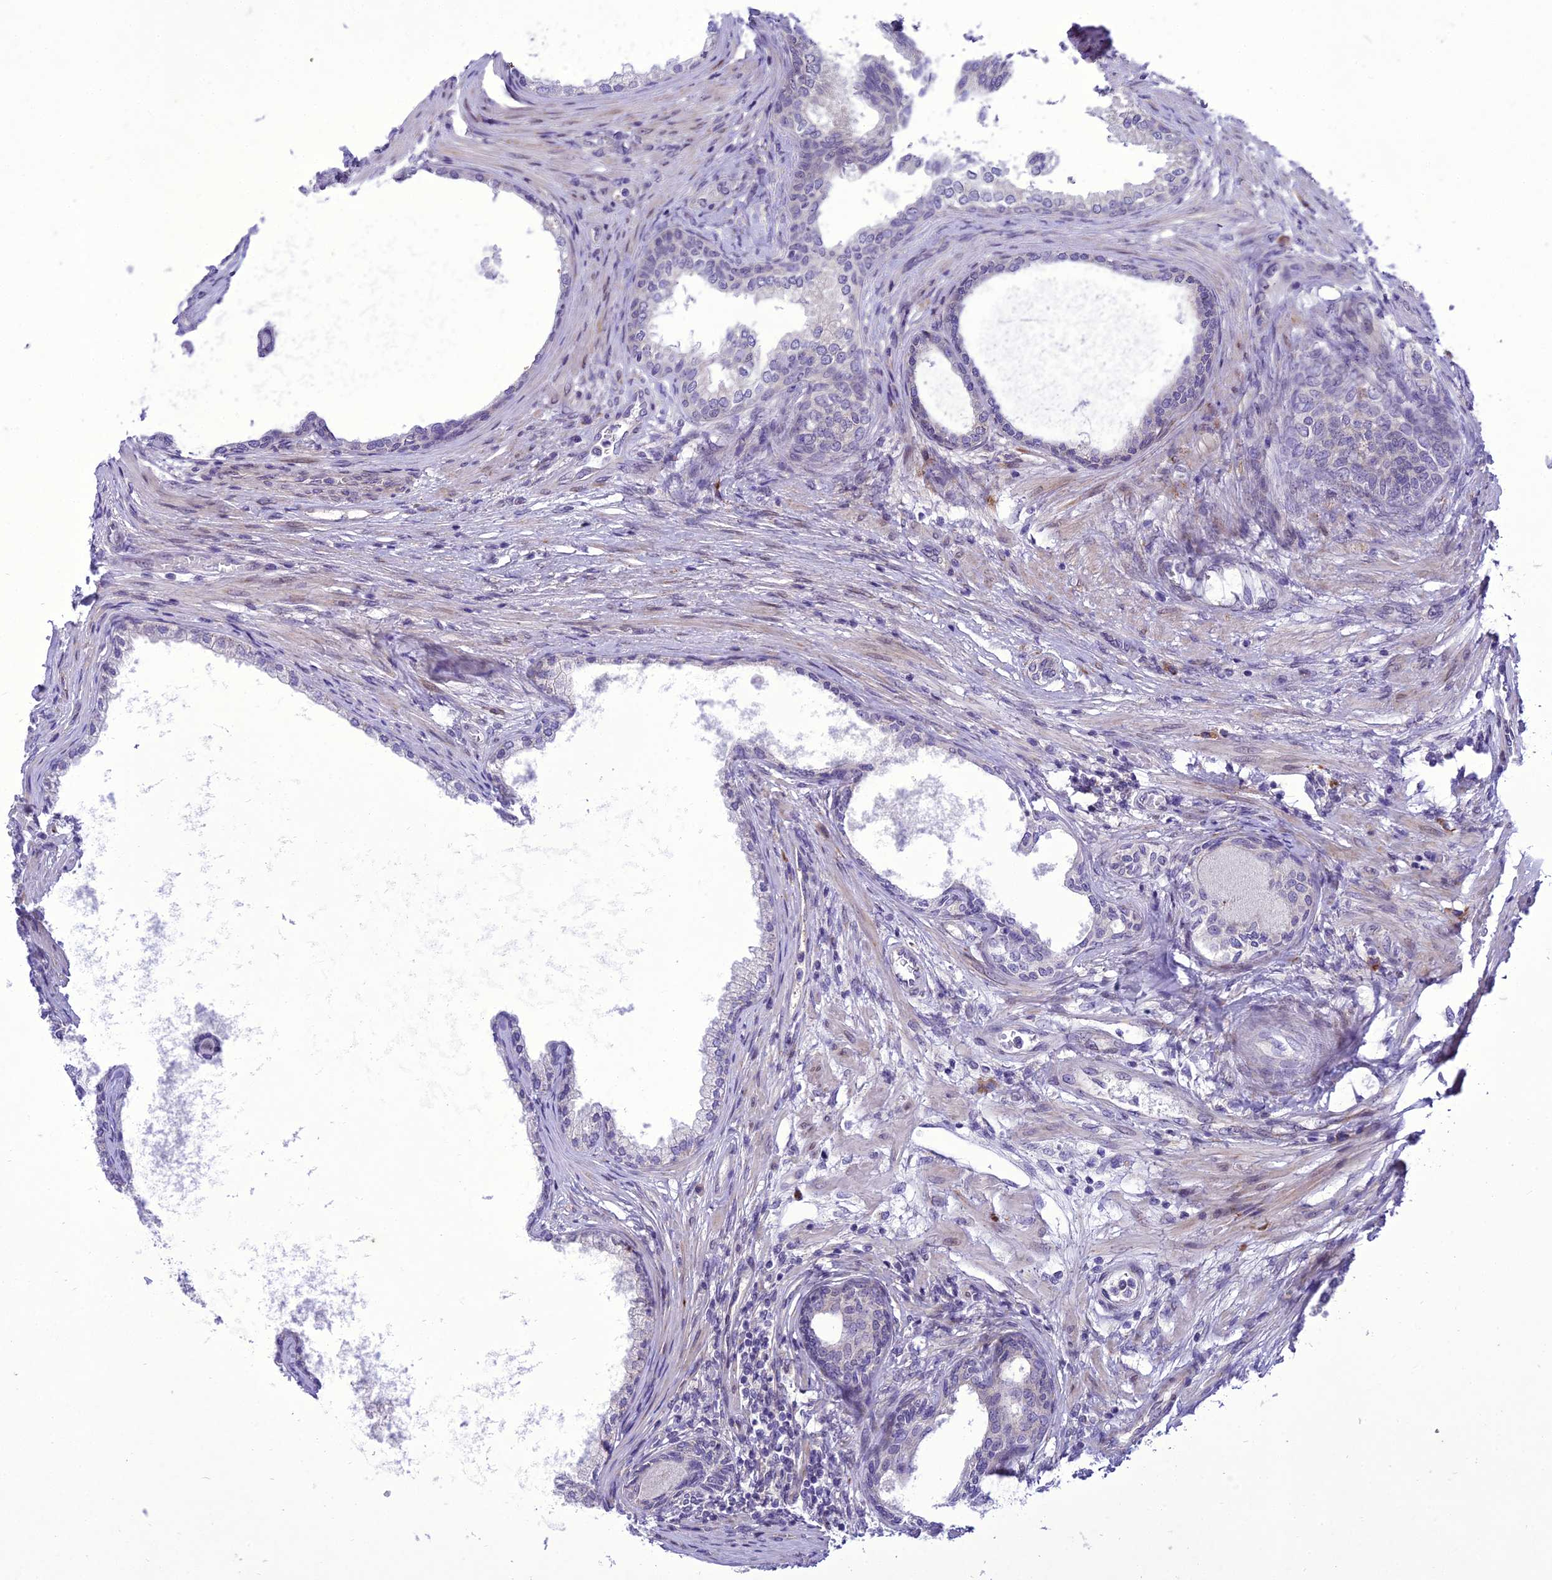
{"staining": {"intensity": "weak", "quantity": "25%-75%", "location": "cytoplasmic/membranous"}, "tissue": "prostate", "cell_type": "Glandular cells", "image_type": "normal", "snomed": [{"axis": "morphology", "description": "Normal tissue, NOS"}, {"axis": "topography", "description": "Prostate"}], "caption": "Immunohistochemistry photomicrograph of unremarkable human prostate stained for a protein (brown), which reveals low levels of weak cytoplasmic/membranous positivity in about 25%-75% of glandular cells.", "gene": "NEURL2", "patient": {"sex": "male", "age": 76}}